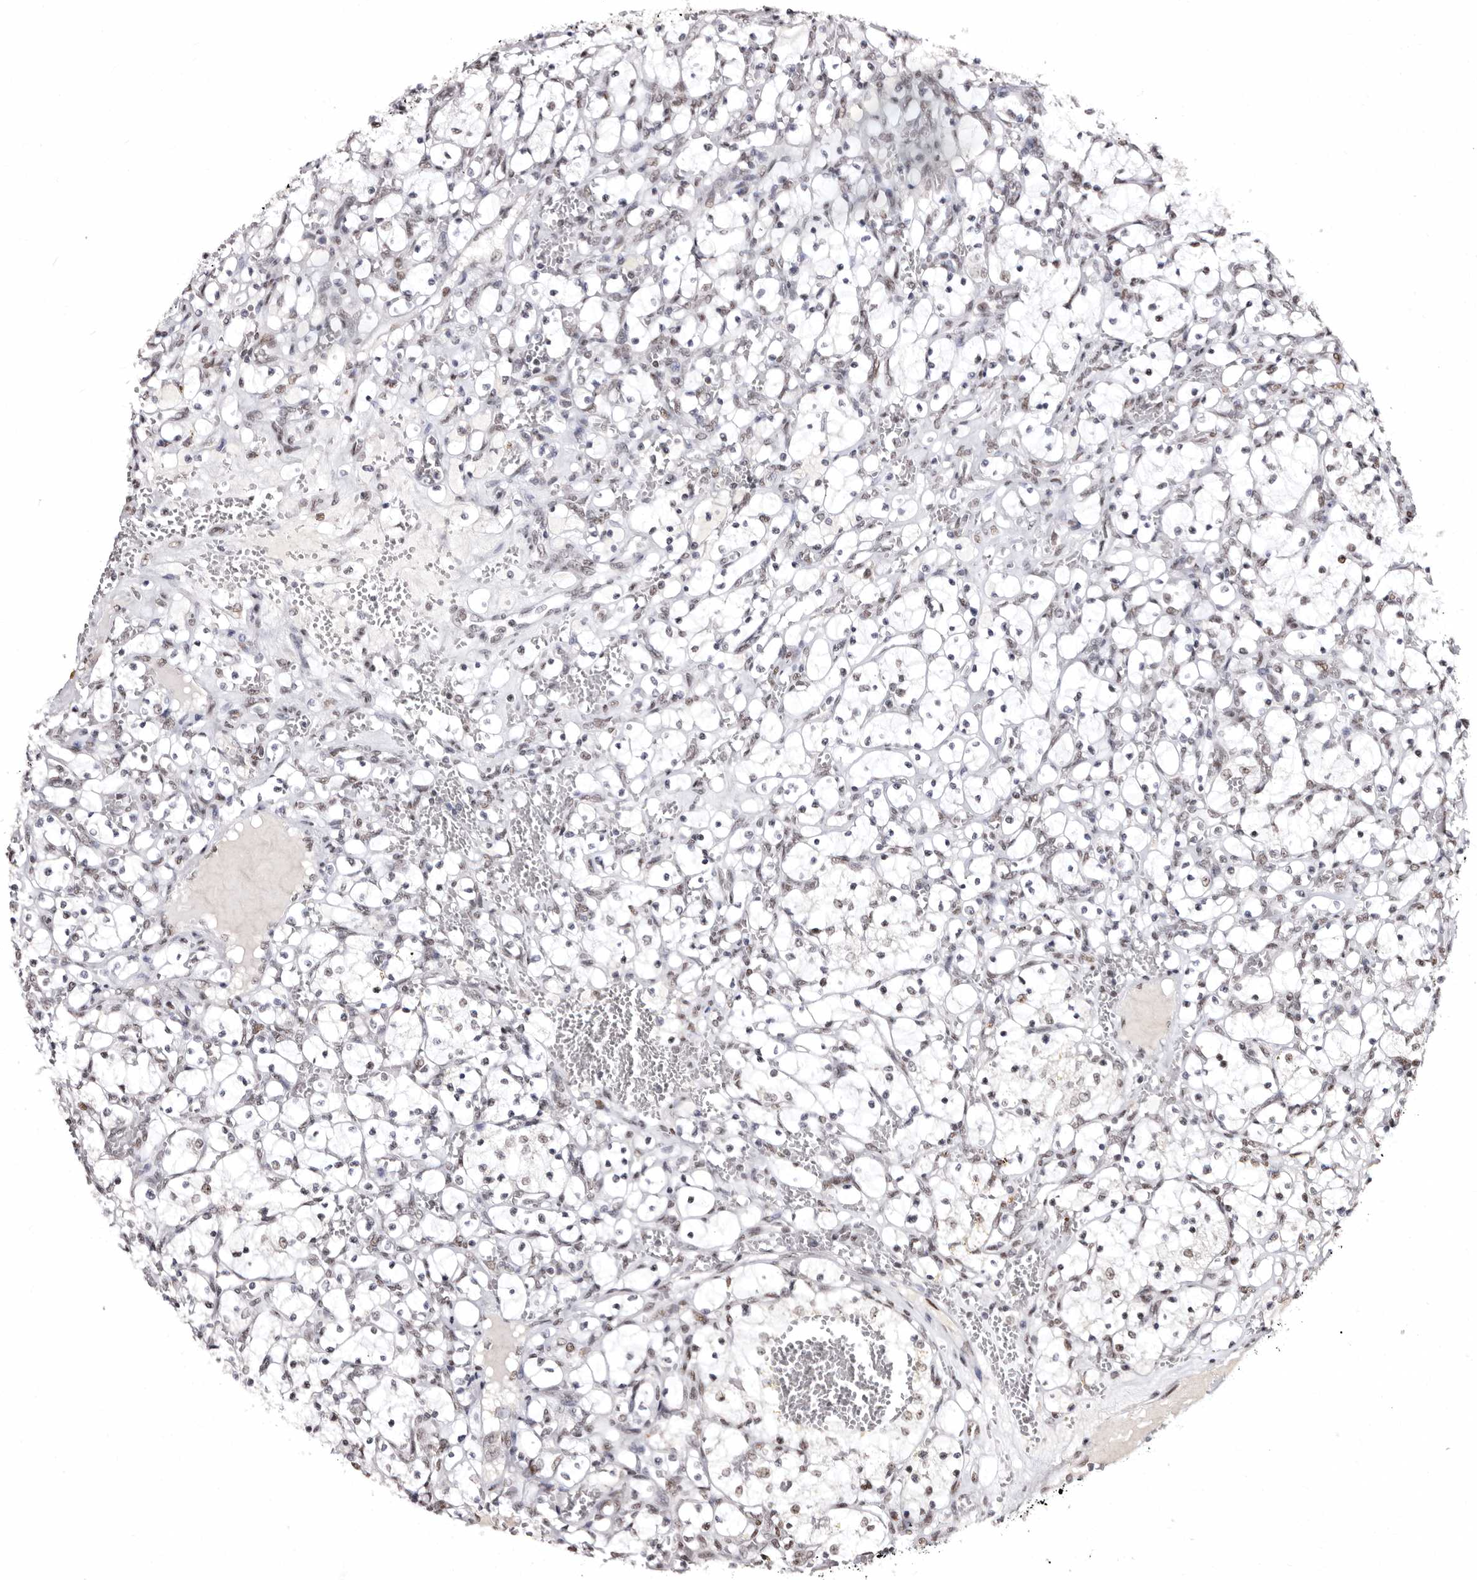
{"staining": {"intensity": "weak", "quantity": "<25%", "location": "nuclear"}, "tissue": "renal cancer", "cell_type": "Tumor cells", "image_type": "cancer", "snomed": [{"axis": "morphology", "description": "Adenocarcinoma, NOS"}, {"axis": "topography", "description": "Kidney"}], "caption": "An IHC micrograph of adenocarcinoma (renal) is shown. There is no staining in tumor cells of adenocarcinoma (renal).", "gene": "ANAPC11", "patient": {"sex": "female", "age": 69}}